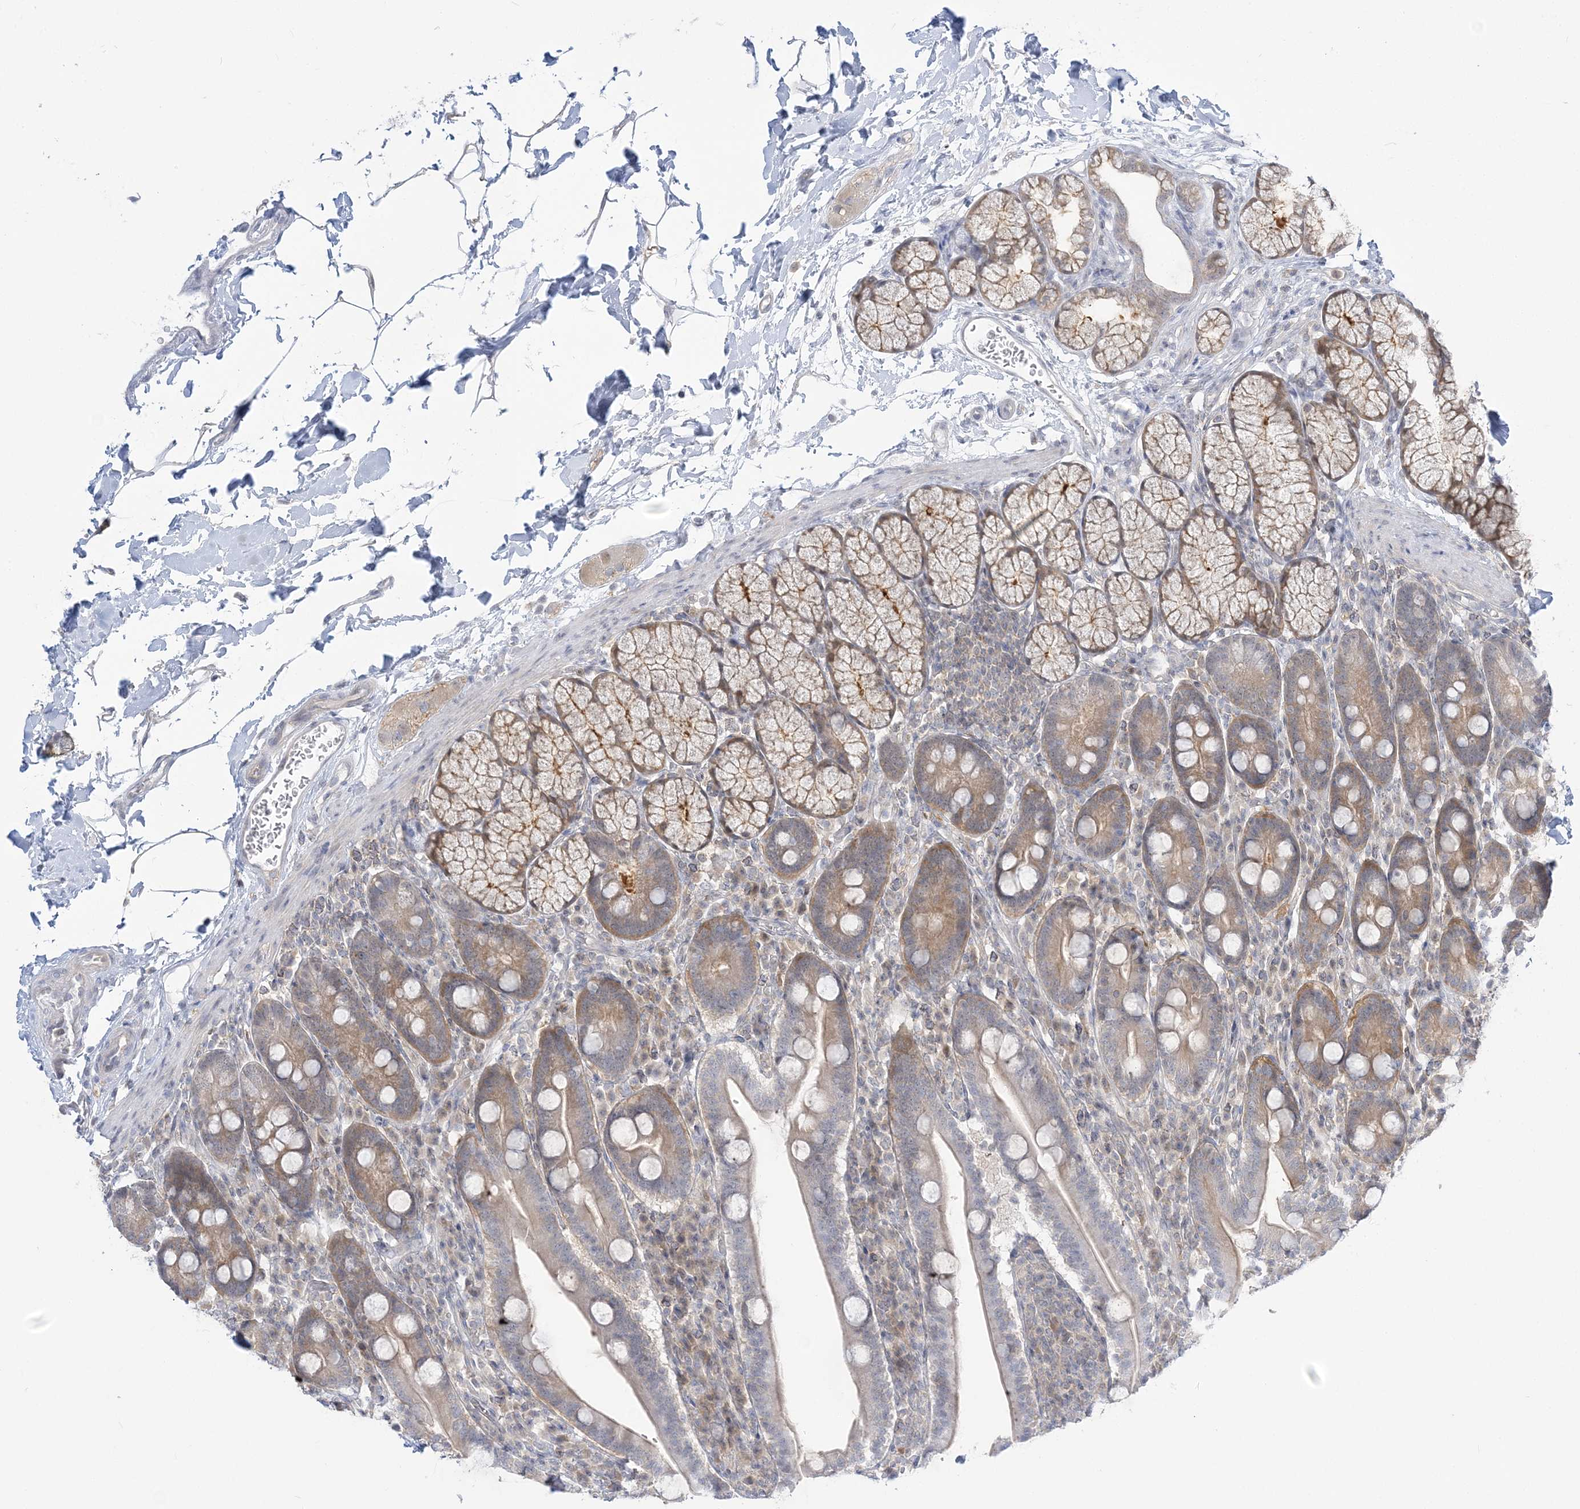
{"staining": {"intensity": "moderate", "quantity": "<25%", "location": "cytoplasmic/membranous"}, "tissue": "duodenum", "cell_type": "Glandular cells", "image_type": "normal", "snomed": [{"axis": "morphology", "description": "Normal tissue, NOS"}, {"axis": "topography", "description": "Duodenum"}], "caption": "A high-resolution micrograph shows immunohistochemistry staining of benign duodenum, which reveals moderate cytoplasmic/membranous positivity in about <25% of glandular cells.", "gene": "THADA", "patient": {"sex": "male", "age": 35}}